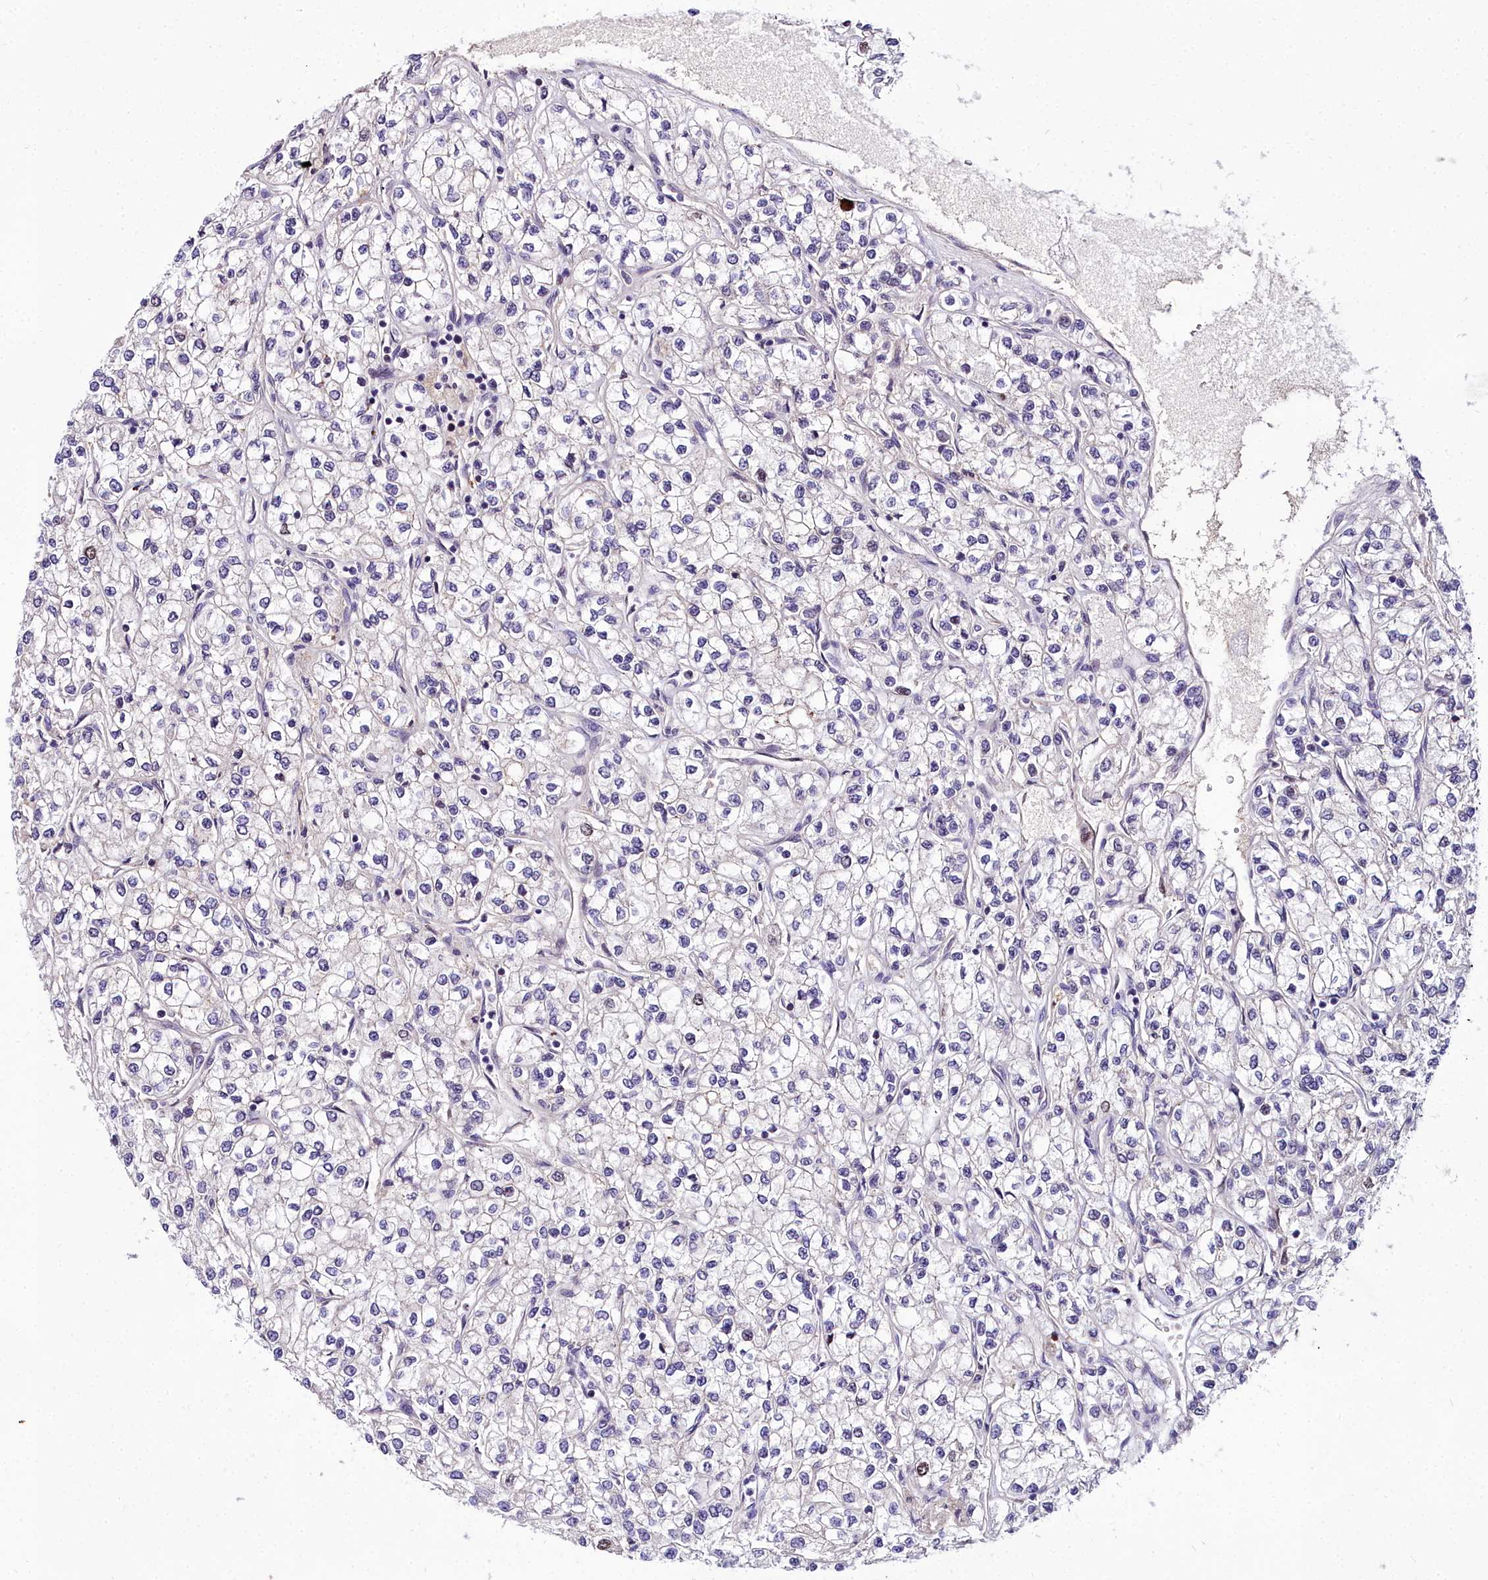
{"staining": {"intensity": "negative", "quantity": "none", "location": "none"}, "tissue": "renal cancer", "cell_type": "Tumor cells", "image_type": "cancer", "snomed": [{"axis": "morphology", "description": "Adenocarcinoma, NOS"}, {"axis": "topography", "description": "Kidney"}], "caption": "An immunohistochemistry histopathology image of adenocarcinoma (renal) is shown. There is no staining in tumor cells of adenocarcinoma (renal). Nuclei are stained in blue.", "gene": "TRIML2", "patient": {"sex": "male", "age": 80}}